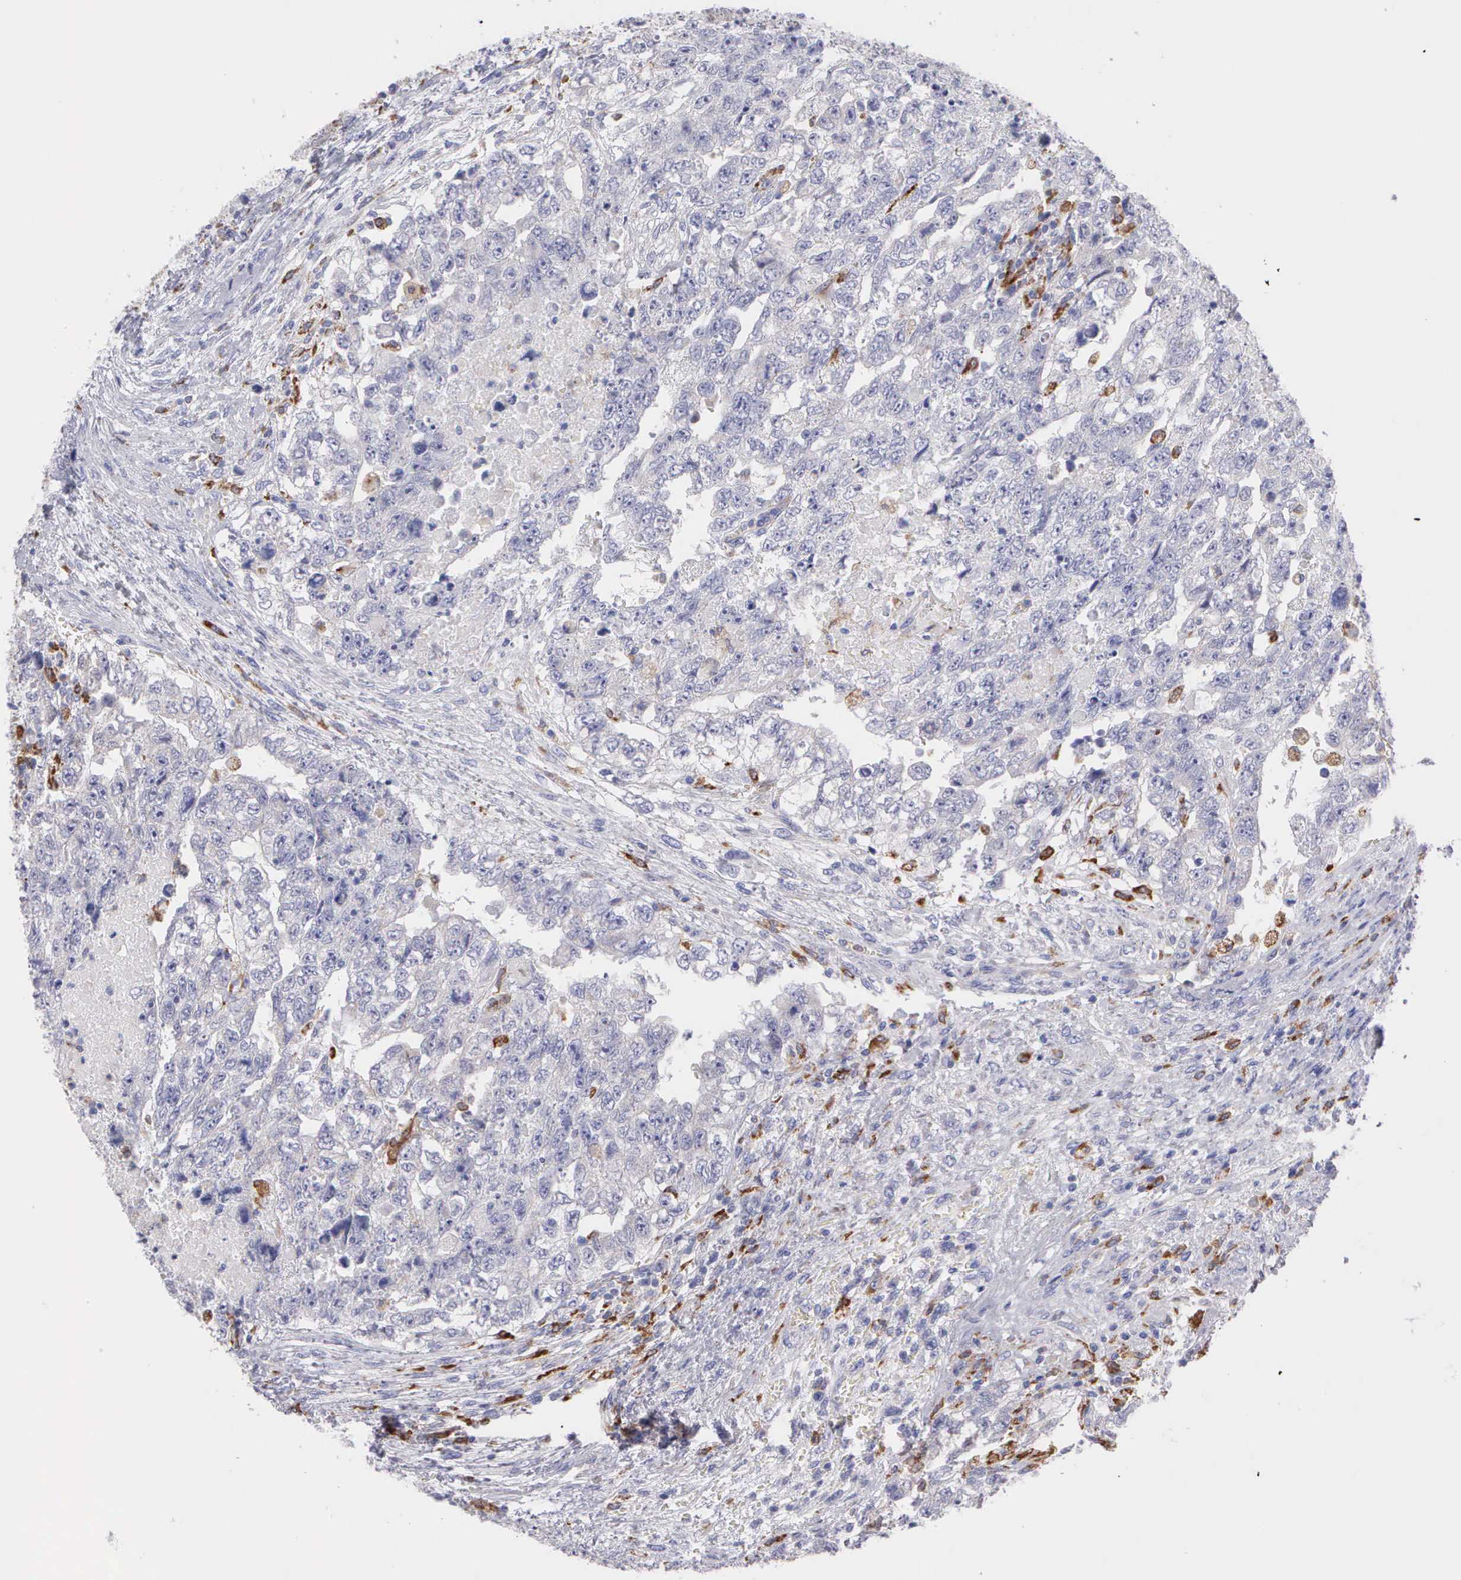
{"staining": {"intensity": "moderate", "quantity": "<25%", "location": "cytoplasmic/membranous"}, "tissue": "testis cancer", "cell_type": "Tumor cells", "image_type": "cancer", "snomed": [{"axis": "morphology", "description": "Carcinoma, Embryonal, NOS"}, {"axis": "topography", "description": "Testis"}], "caption": "Testis cancer was stained to show a protein in brown. There is low levels of moderate cytoplasmic/membranous positivity in approximately <25% of tumor cells. The protein is shown in brown color, while the nuclei are stained blue.", "gene": "TYRP1", "patient": {"sex": "male", "age": 36}}